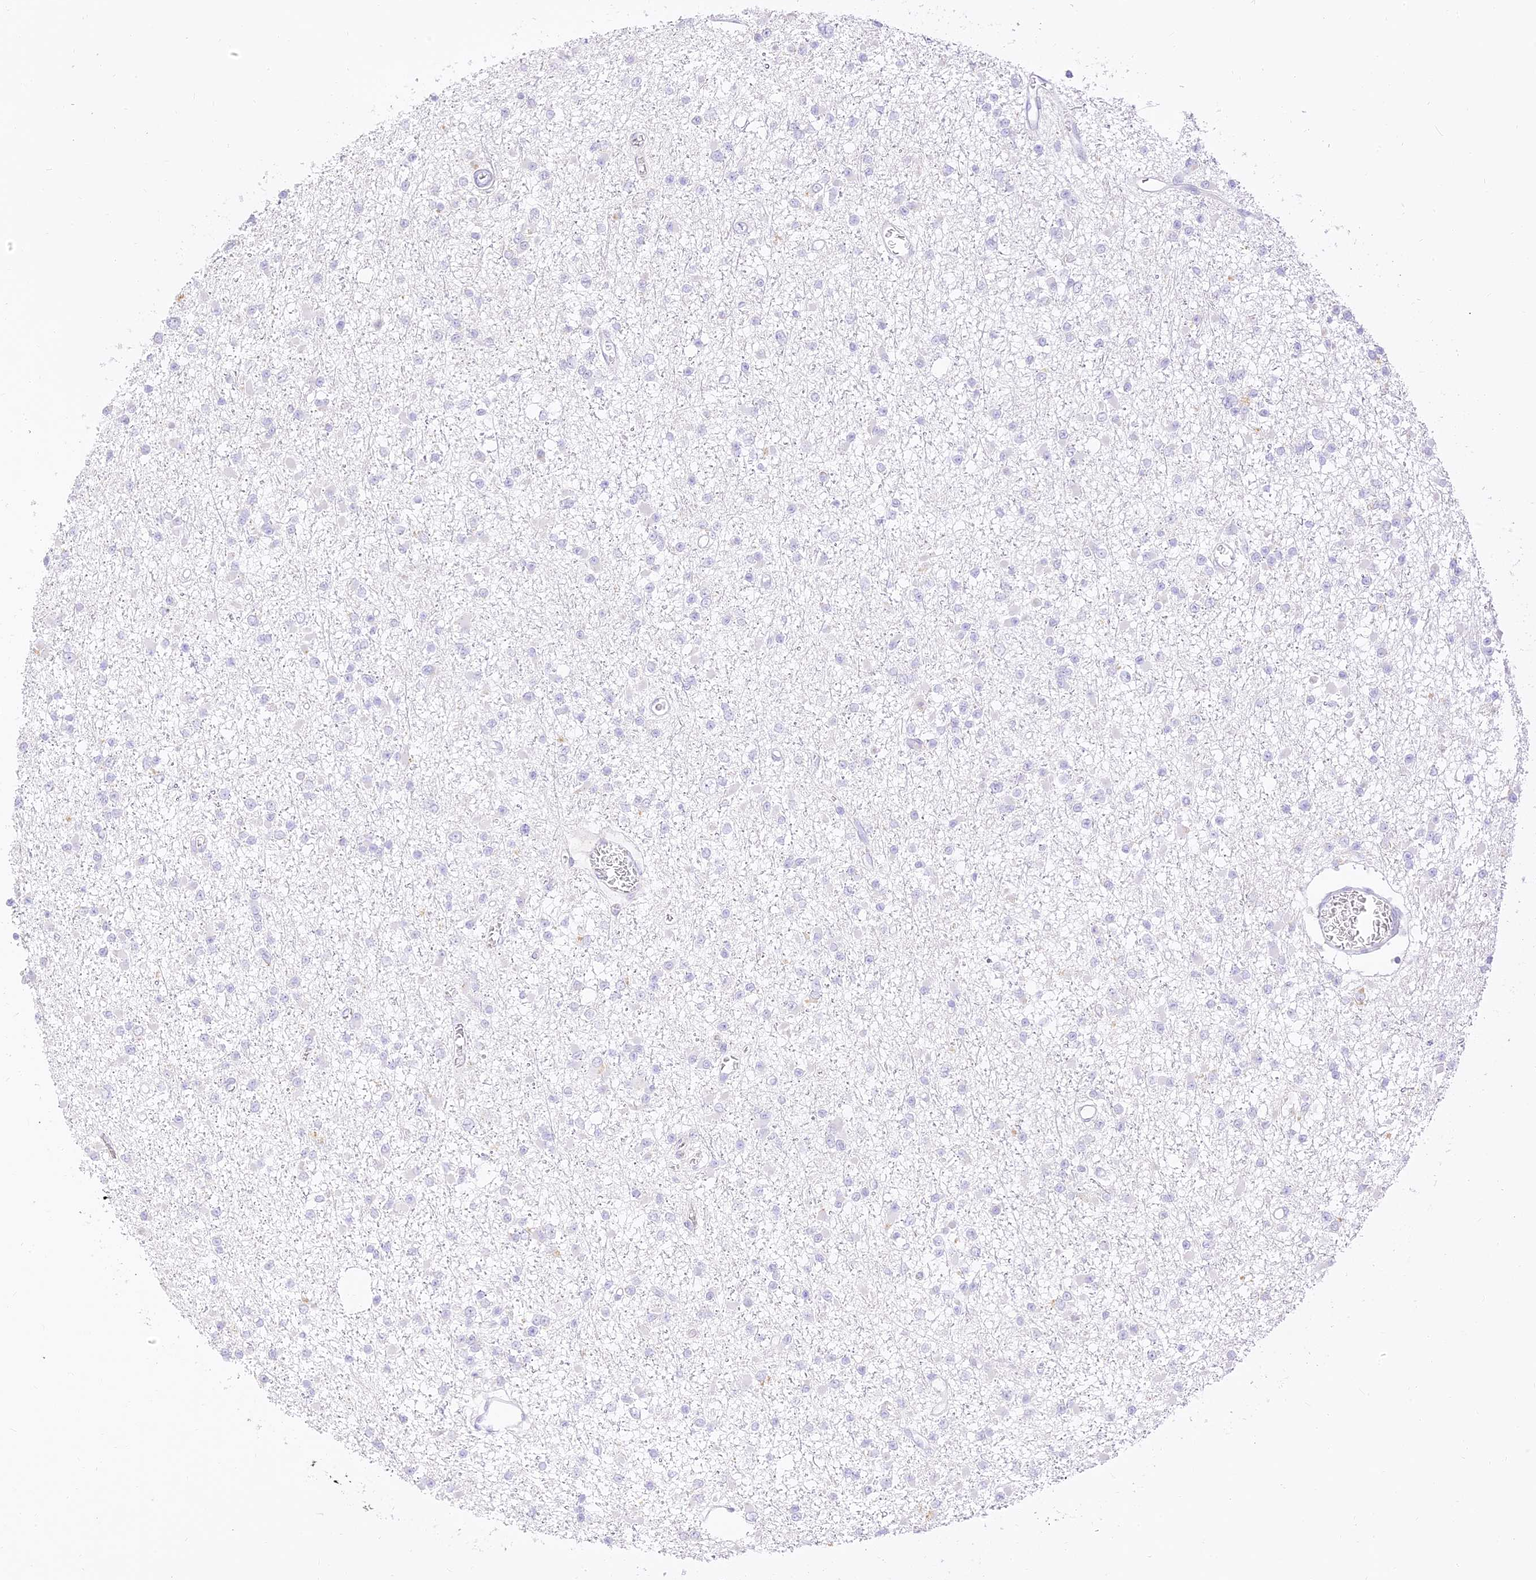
{"staining": {"intensity": "negative", "quantity": "none", "location": "none"}, "tissue": "glioma", "cell_type": "Tumor cells", "image_type": "cancer", "snomed": [{"axis": "morphology", "description": "Glioma, malignant, Low grade"}, {"axis": "topography", "description": "Brain"}], "caption": "A photomicrograph of human low-grade glioma (malignant) is negative for staining in tumor cells.", "gene": "SEC13", "patient": {"sex": "female", "age": 22}}